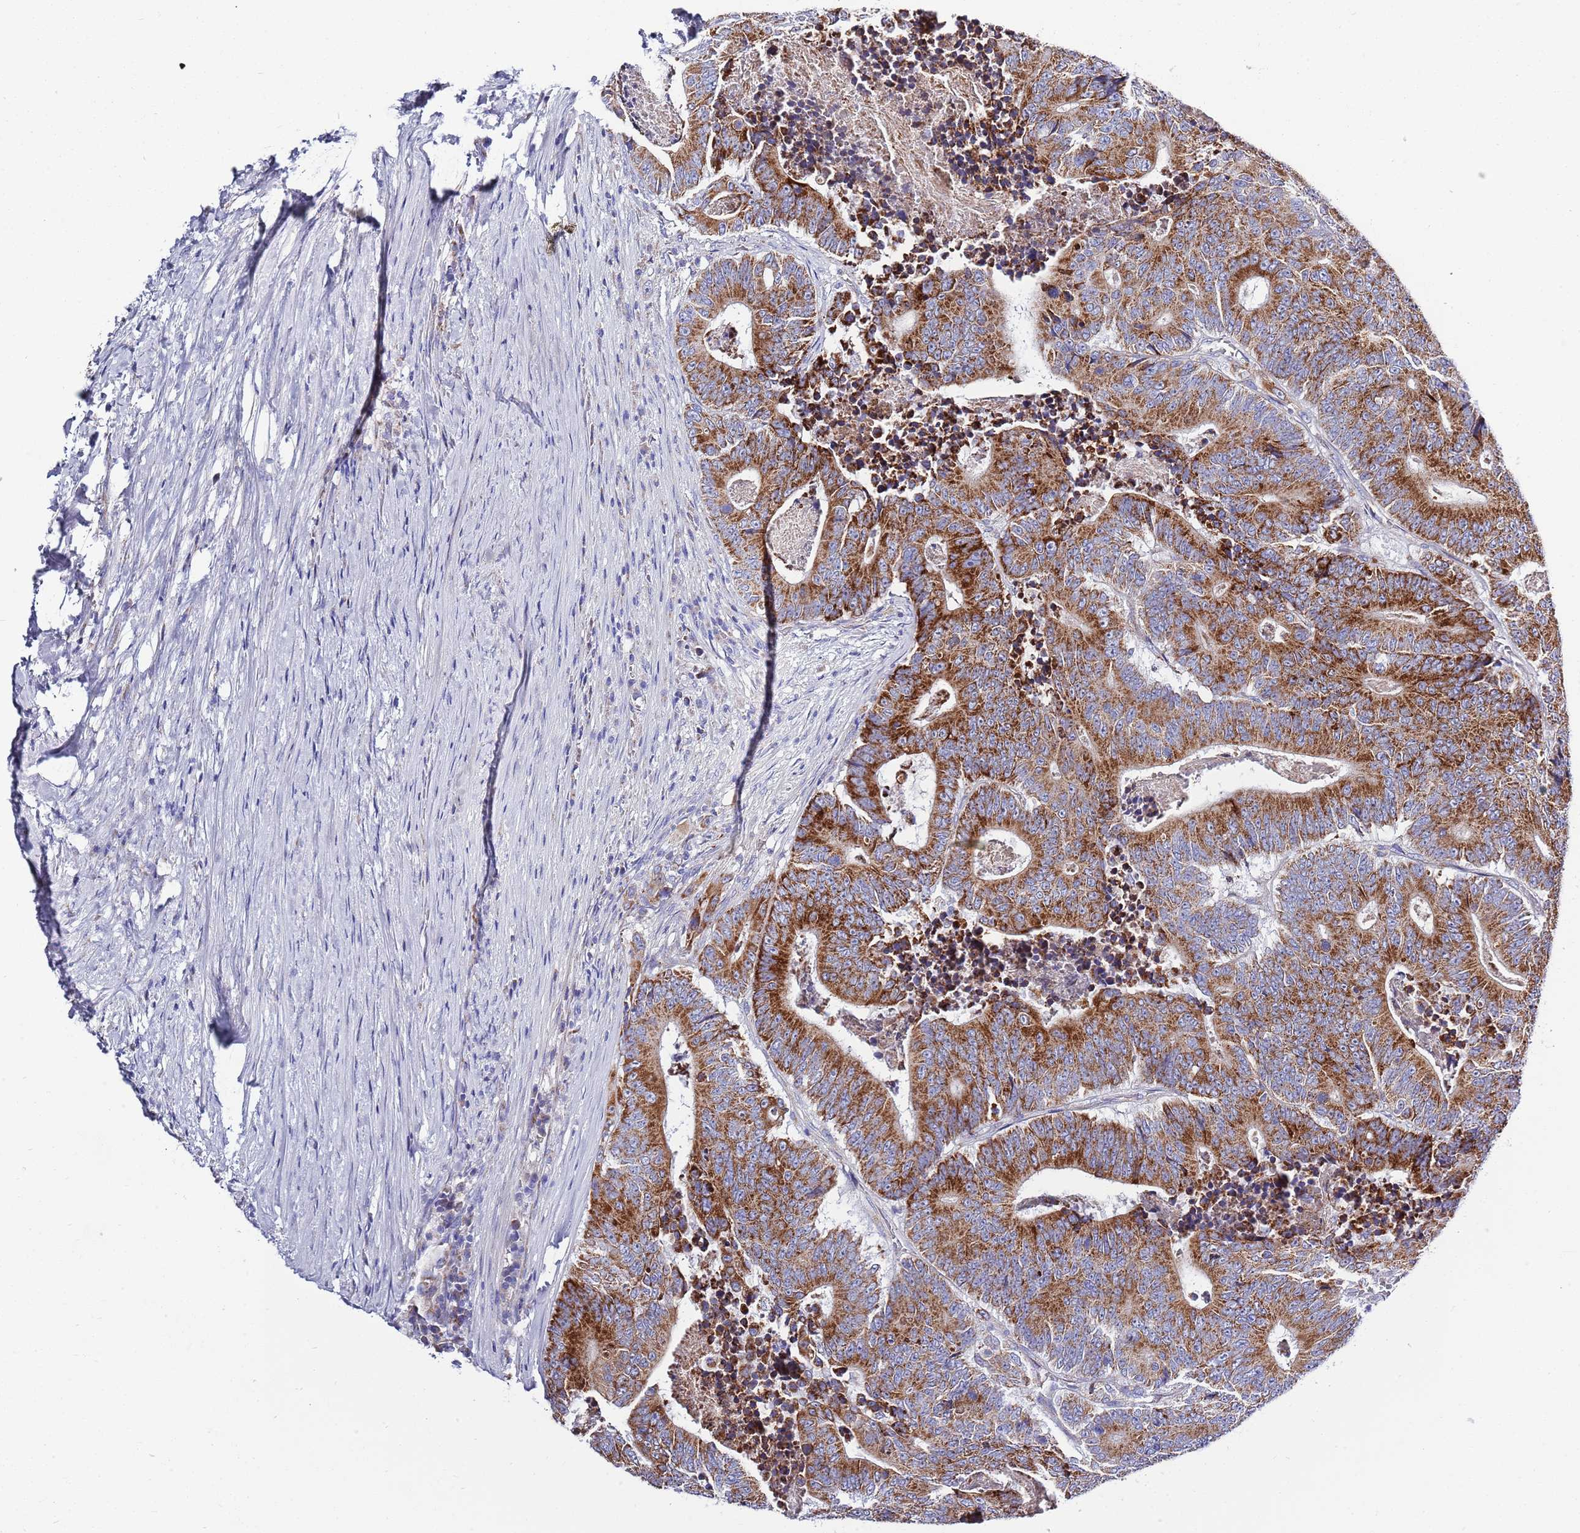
{"staining": {"intensity": "strong", "quantity": ">75%", "location": "cytoplasmic/membranous"}, "tissue": "colorectal cancer", "cell_type": "Tumor cells", "image_type": "cancer", "snomed": [{"axis": "morphology", "description": "Adenocarcinoma, NOS"}, {"axis": "topography", "description": "Colon"}], "caption": "An image of colorectal cancer stained for a protein demonstrates strong cytoplasmic/membranous brown staining in tumor cells.", "gene": "EMC8", "patient": {"sex": "male", "age": 83}}